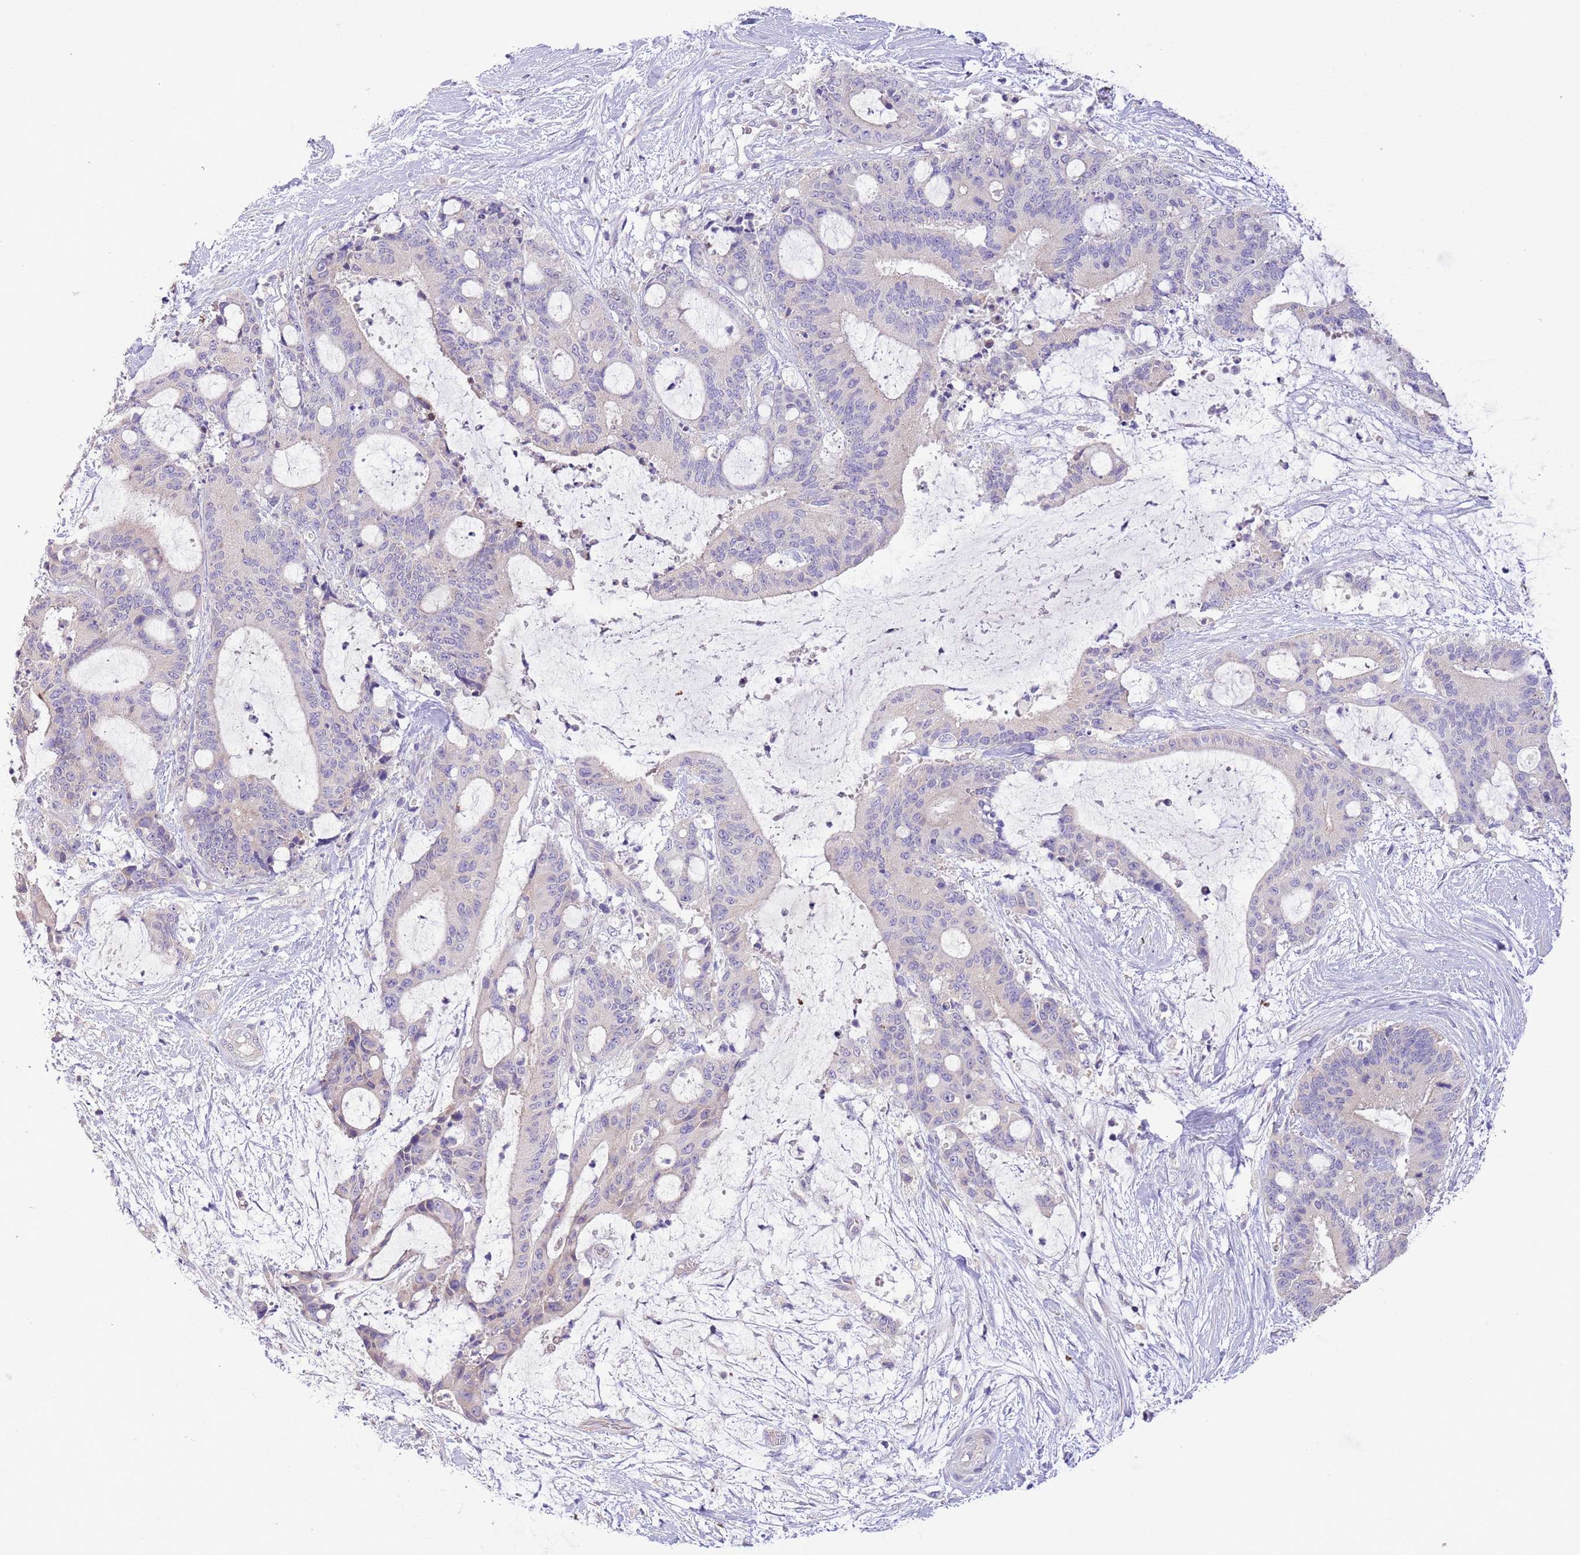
{"staining": {"intensity": "negative", "quantity": "none", "location": "none"}, "tissue": "liver cancer", "cell_type": "Tumor cells", "image_type": "cancer", "snomed": [{"axis": "morphology", "description": "Normal tissue, NOS"}, {"axis": "morphology", "description": "Cholangiocarcinoma"}, {"axis": "topography", "description": "Liver"}, {"axis": "topography", "description": "Peripheral nerve tissue"}], "caption": "High power microscopy micrograph of an immunohistochemistry (IHC) image of liver cholangiocarcinoma, revealing no significant expression in tumor cells.", "gene": "ZNF658", "patient": {"sex": "female", "age": 73}}